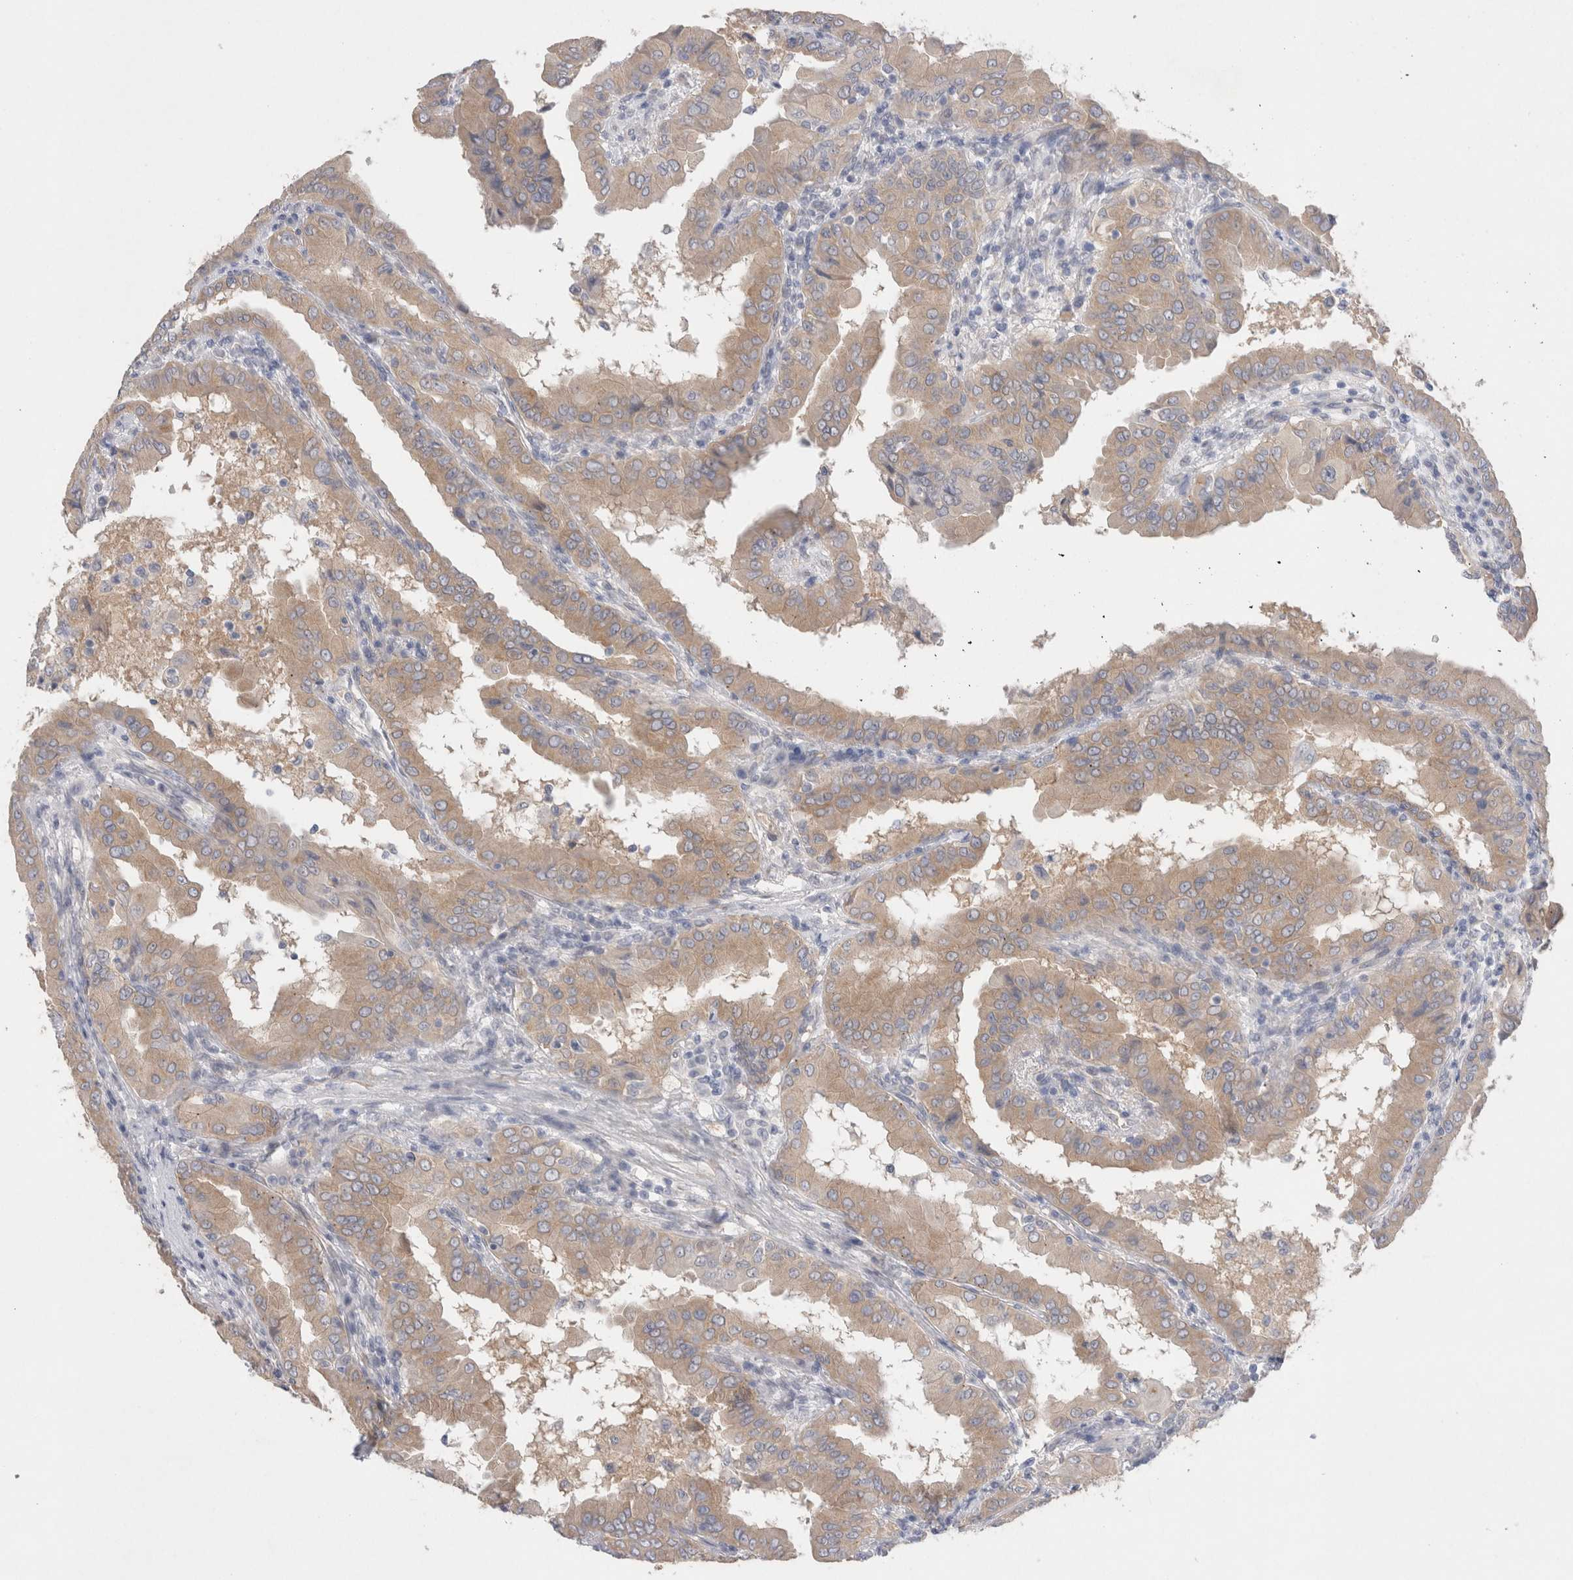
{"staining": {"intensity": "weak", "quantity": ">75%", "location": "cytoplasmic/membranous"}, "tissue": "thyroid cancer", "cell_type": "Tumor cells", "image_type": "cancer", "snomed": [{"axis": "morphology", "description": "Papillary adenocarcinoma, NOS"}, {"axis": "topography", "description": "Thyroid gland"}], "caption": "The histopathology image exhibits staining of papillary adenocarcinoma (thyroid), revealing weak cytoplasmic/membranous protein positivity (brown color) within tumor cells.", "gene": "WIPF2", "patient": {"sex": "male", "age": 33}}